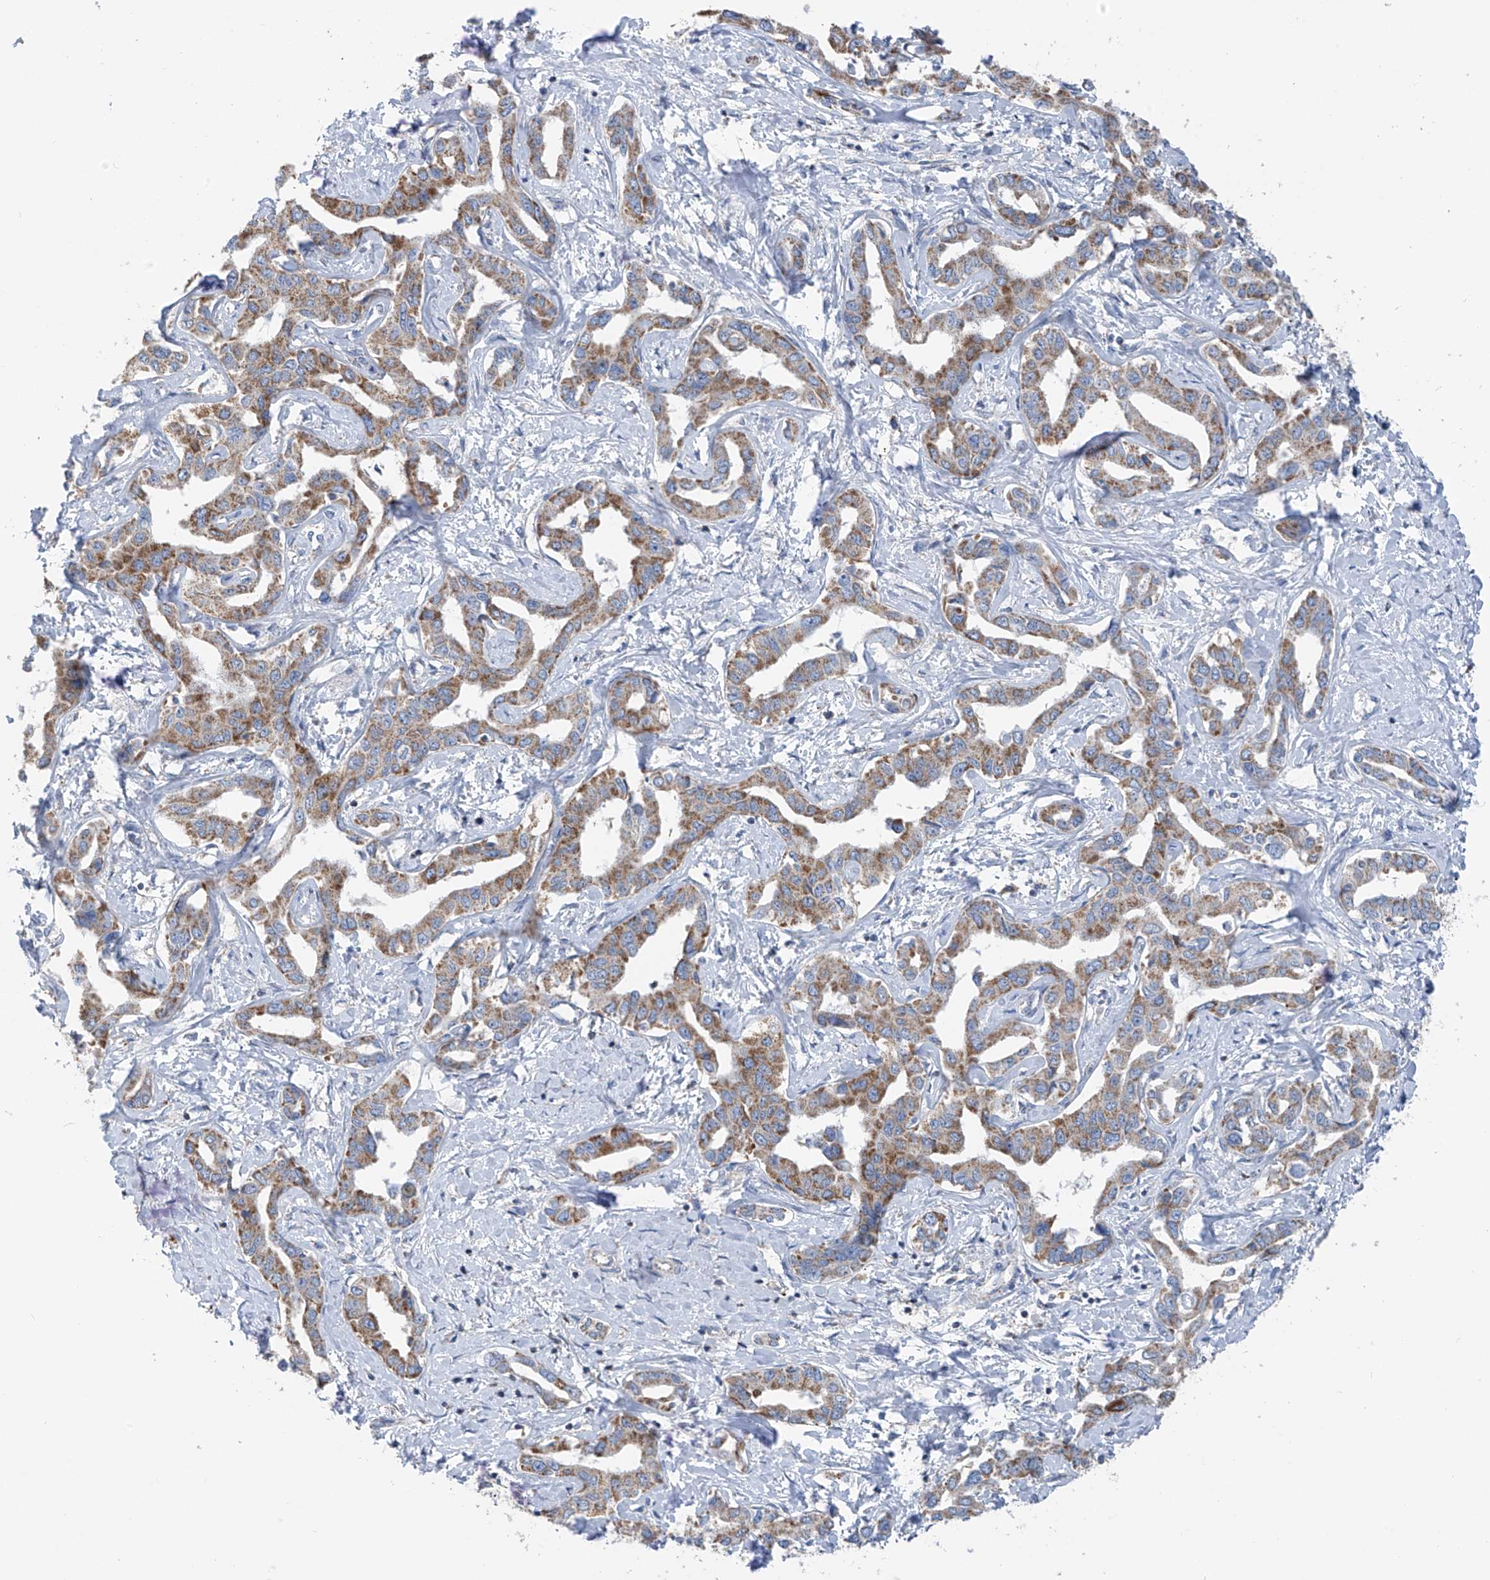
{"staining": {"intensity": "moderate", "quantity": ">75%", "location": "cytoplasmic/membranous"}, "tissue": "liver cancer", "cell_type": "Tumor cells", "image_type": "cancer", "snomed": [{"axis": "morphology", "description": "Cholangiocarcinoma"}, {"axis": "topography", "description": "Liver"}], "caption": "A micrograph of liver cancer (cholangiocarcinoma) stained for a protein displays moderate cytoplasmic/membranous brown staining in tumor cells.", "gene": "SYN3", "patient": {"sex": "male", "age": 59}}